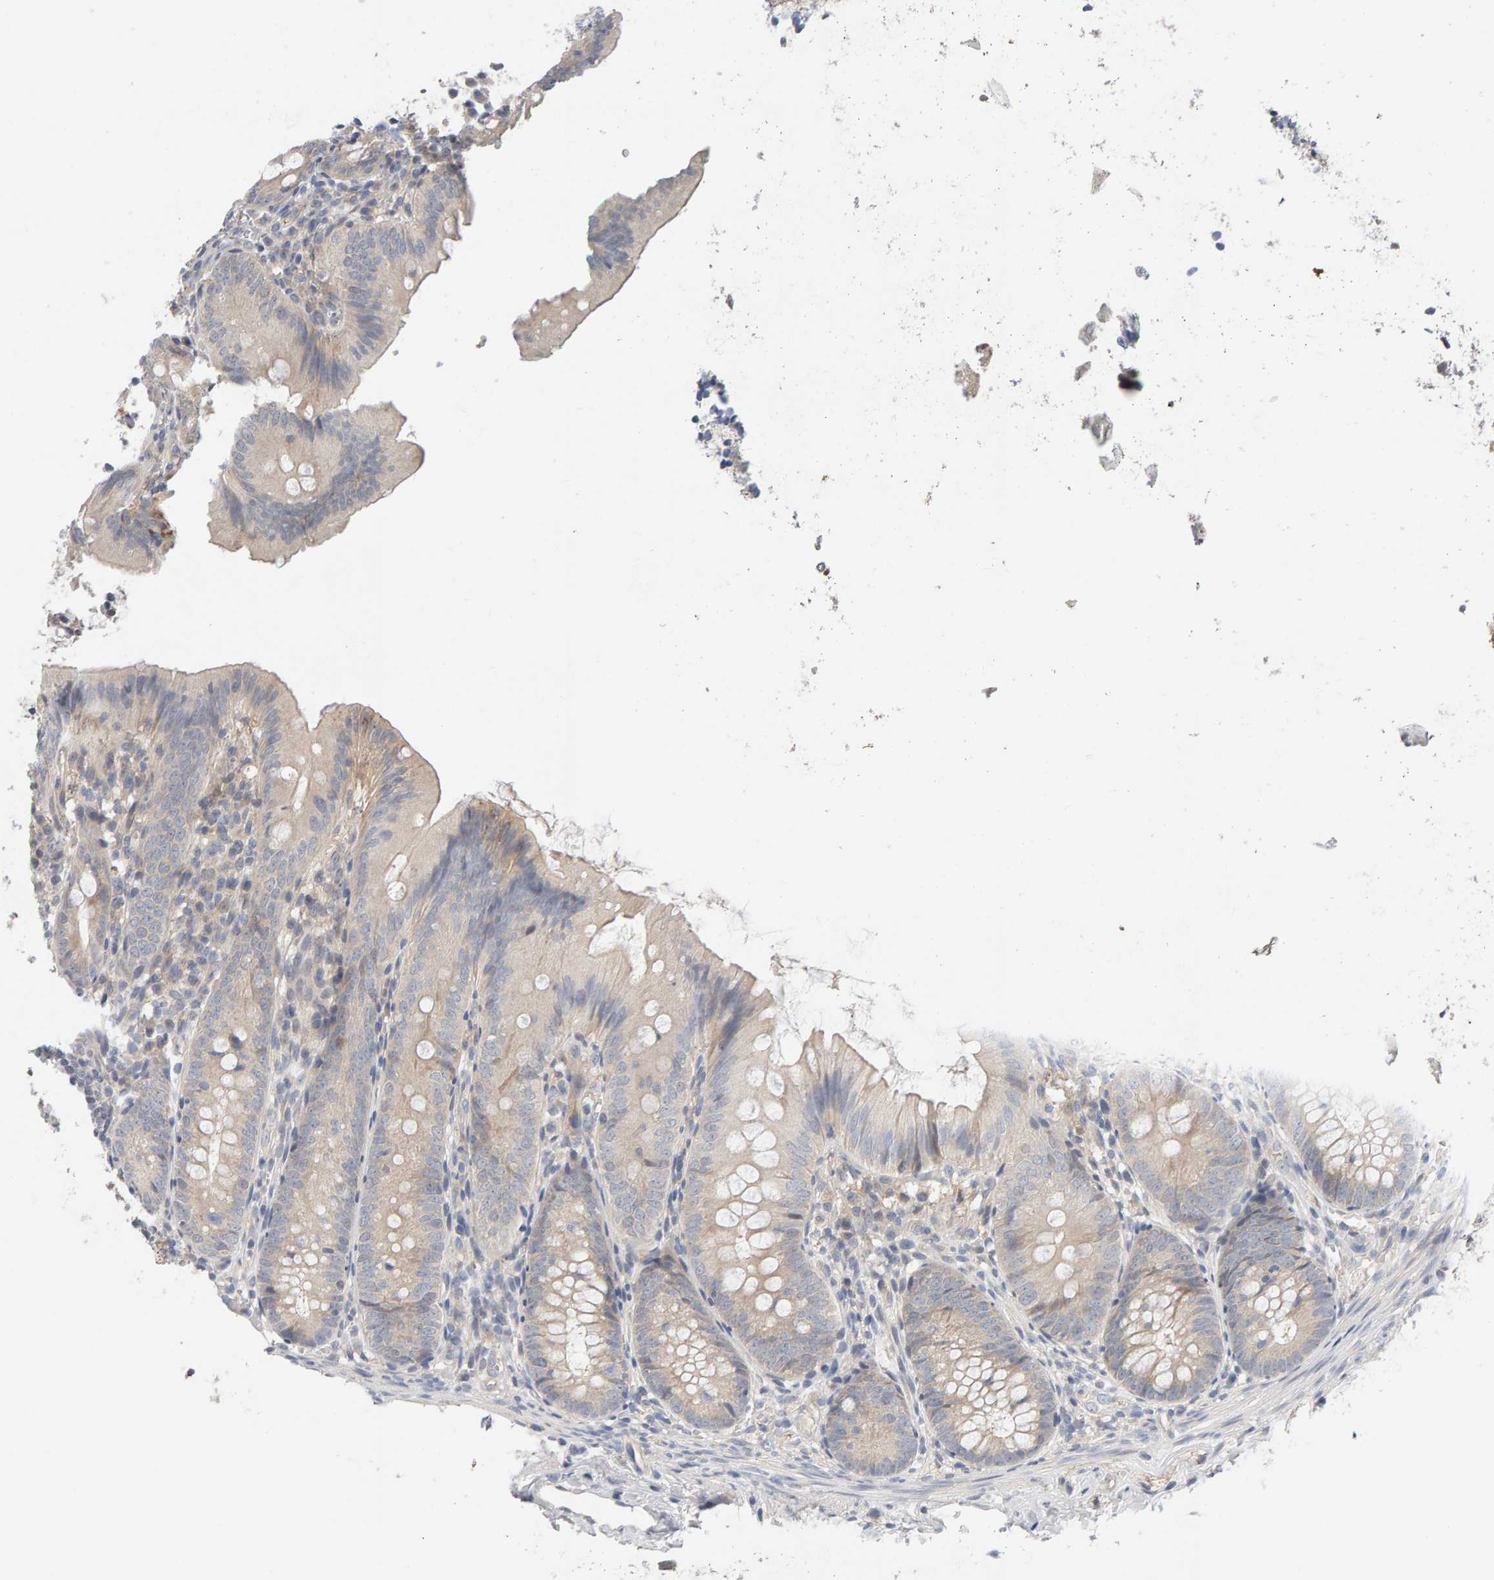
{"staining": {"intensity": "negative", "quantity": "none", "location": "none"}, "tissue": "appendix", "cell_type": "Glandular cells", "image_type": "normal", "snomed": [{"axis": "morphology", "description": "Normal tissue, NOS"}, {"axis": "topography", "description": "Appendix"}], "caption": "This image is of benign appendix stained with immunohistochemistry (IHC) to label a protein in brown with the nuclei are counter-stained blue. There is no expression in glandular cells.", "gene": "GFUS", "patient": {"sex": "male", "age": 1}}